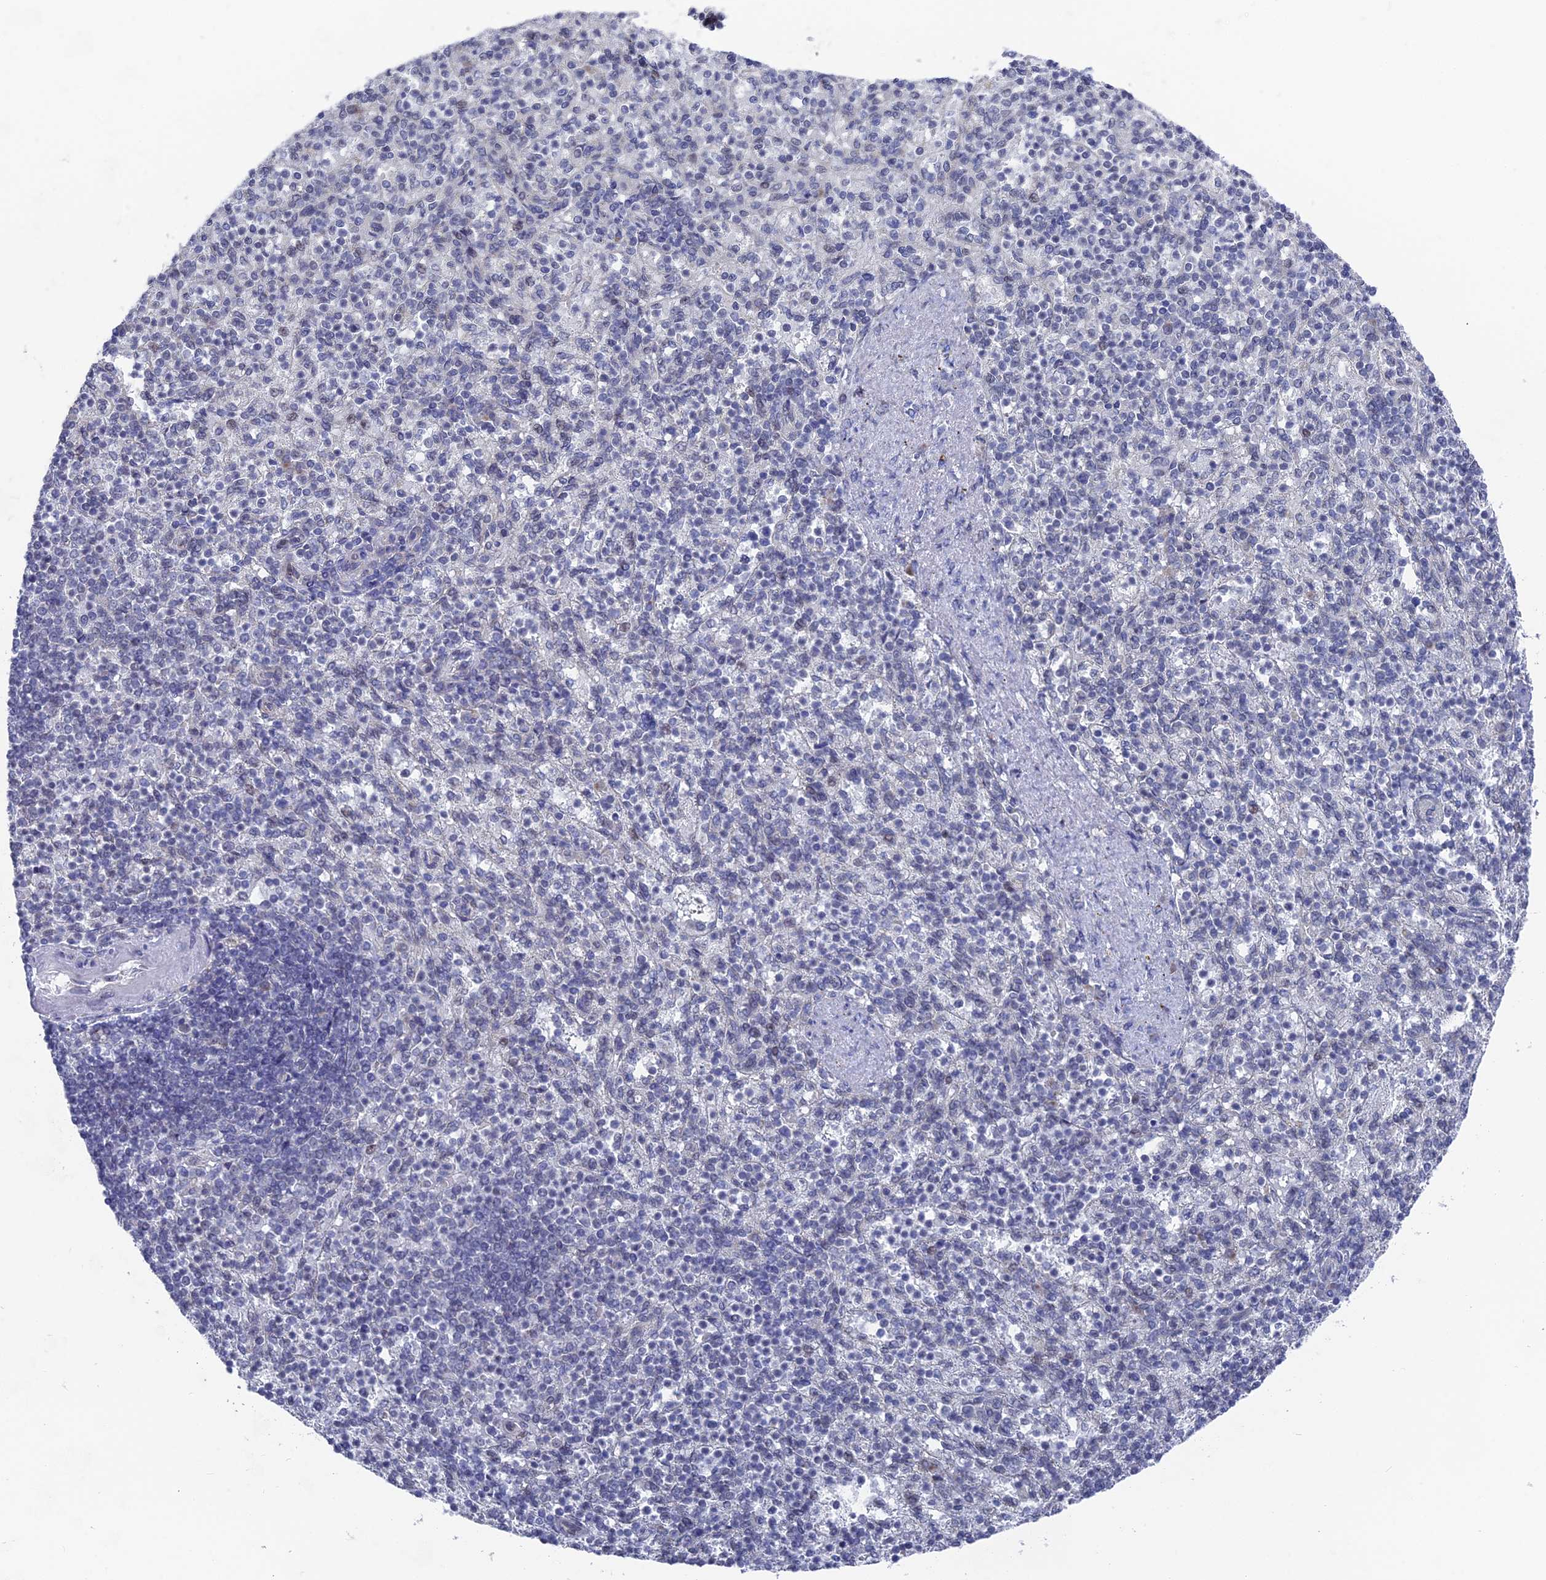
{"staining": {"intensity": "negative", "quantity": "none", "location": "none"}, "tissue": "spleen", "cell_type": "Cells in red pulp", "image_type": "normal", "snomed": [{"axis": "morphology", "description": "Normal tissue, NOS"}, {"axis": "topography", "description": "Spleen"}], "caption": "Immunohistochemistry (IHC) of benign human spleen reveals no positivity in cells in red pulp. (DAB (3,3'-diaminobenzidine) immunohistochemistry, high magnification).", "gene": "FHIP2A", "patient": {"sex": "female", "age": 74}}